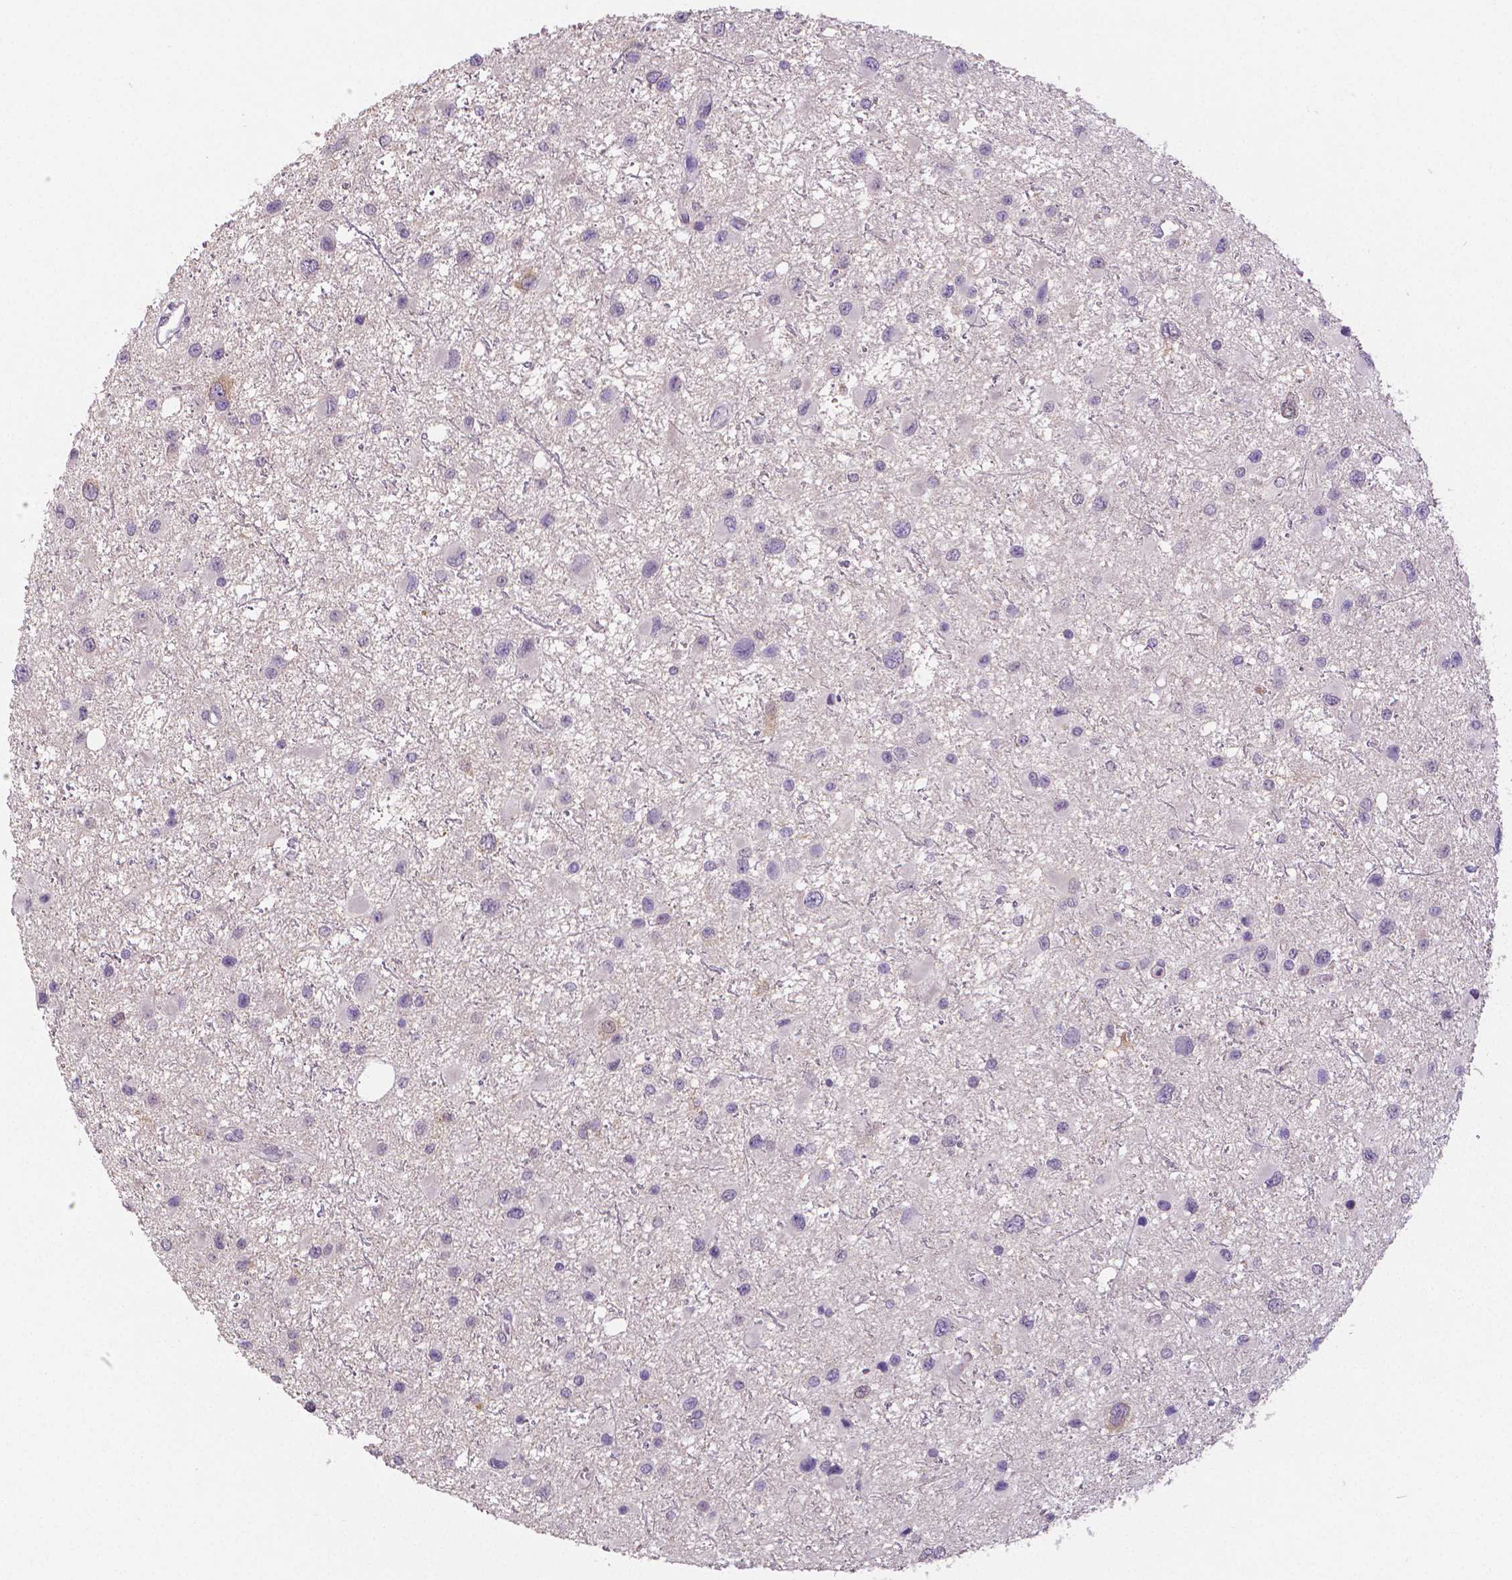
{"staining": {"intensity": "negative", "quantity": "none", "location": "none"}, "tissue": "glioma", "cell_type": "Tumor cells", "image_type": "cancer", "snomed": [{"axis": "morphology", "description": "Glioma, malignant, Low grade"}, {"axis": "topography", "description": "Brain"}], "caption": "The IHC photomicrograph has no significant staining in tumor cells of malignant glioma (low-grade) tissue.", "gene": "CRMP1", "patient": {"sex": "female", "age": 32}}